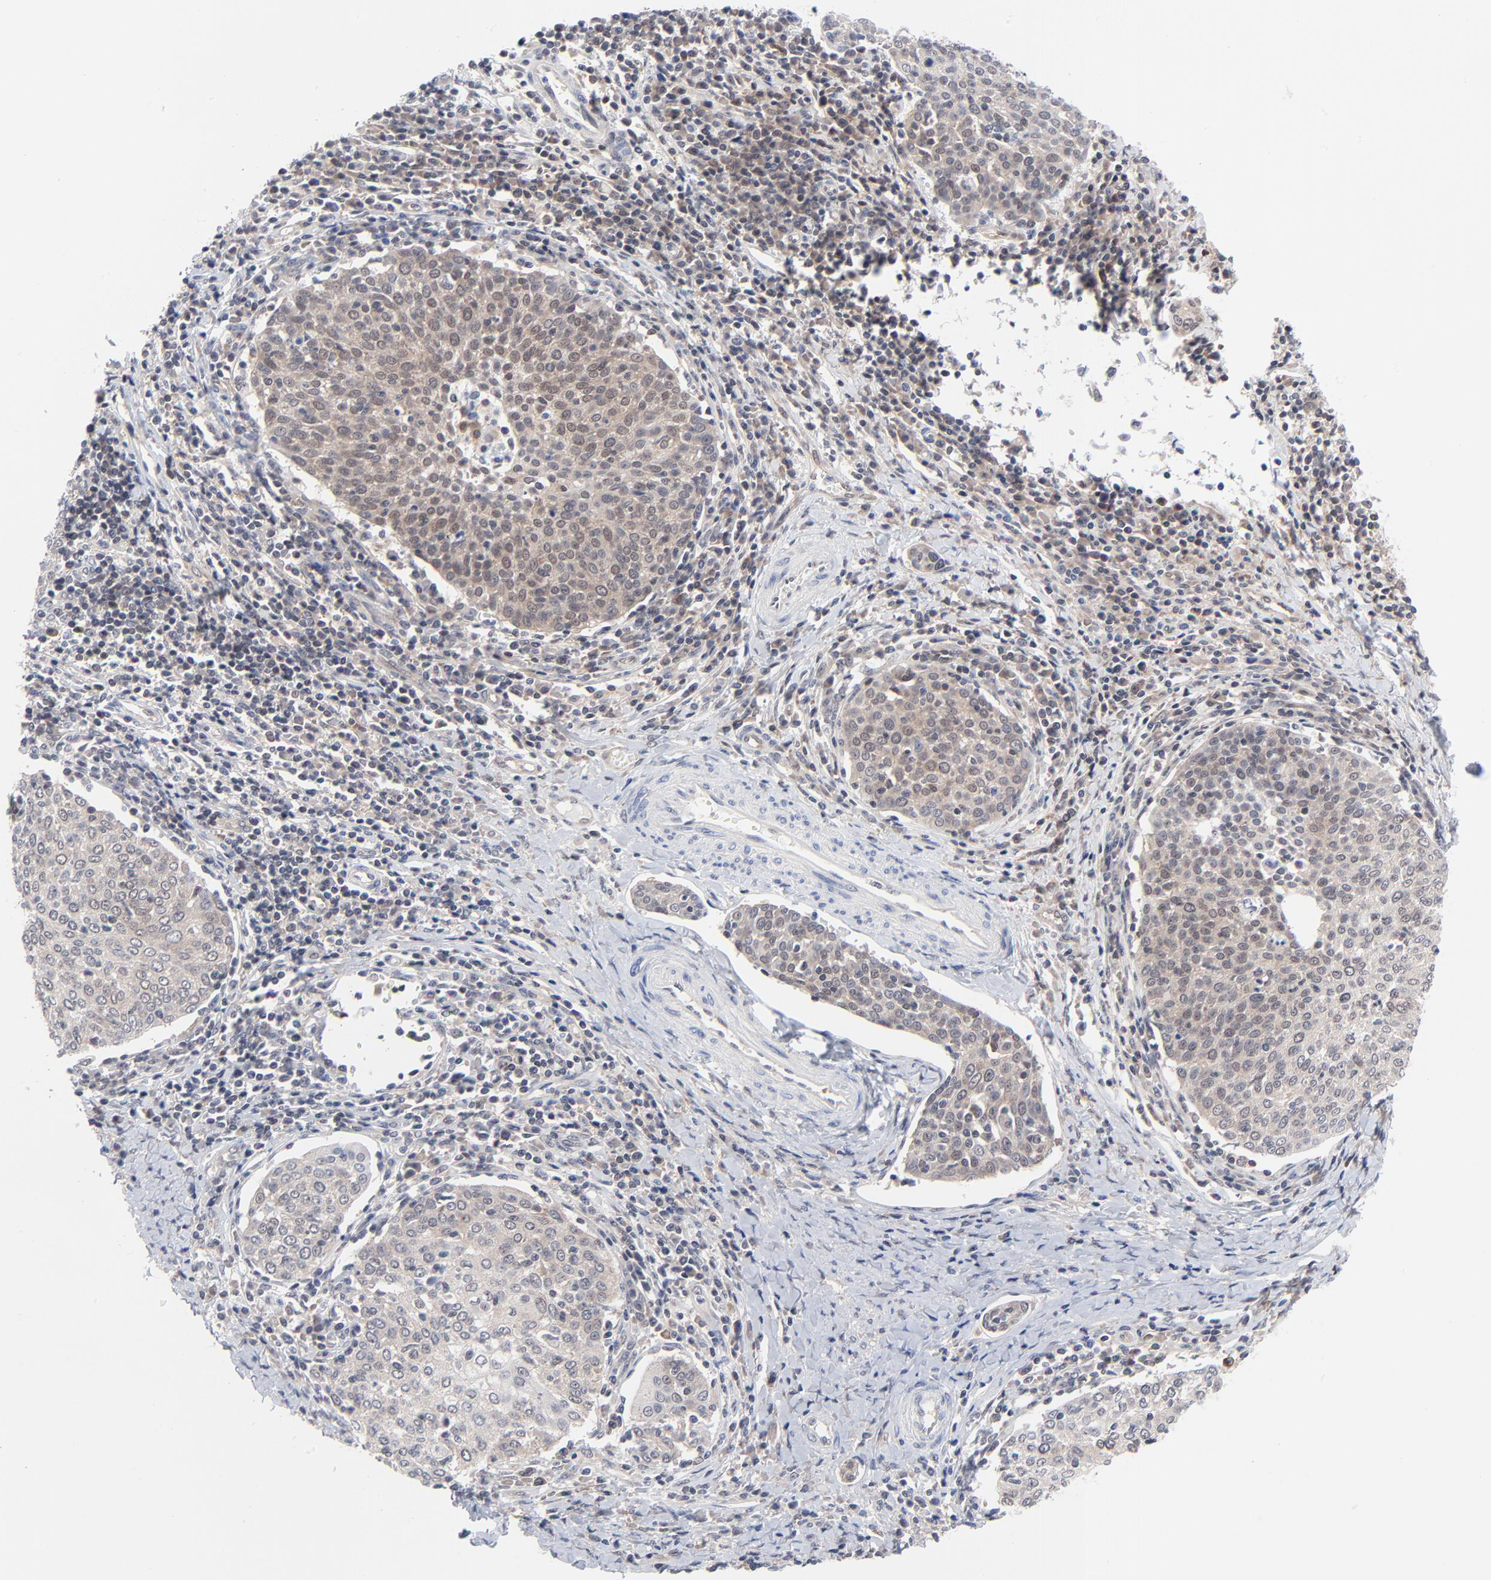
{"staining": {"intensity": "weak", "quantity": "25%-75%", "location": "cytoplasmic/membranous"}, "tissue": "cervical cancer", "cell_type": "Tumor cells", "image_type": "cancer", "snomed": [{"axis": "morphology", "description": "Squamous cell carcinoma, NOS"}, {"axis": "topography", "description": "Cervix"}], "caption": "Squamous cell carcinoma (cervical) tissue displays weak cytoplasmic/membranous expression in approximately 25%-75% of tumor cells, visualized by immunohistochemistry.", "gene": "RPS6KB1", "patient": {"sex": "female", "age": 40}}